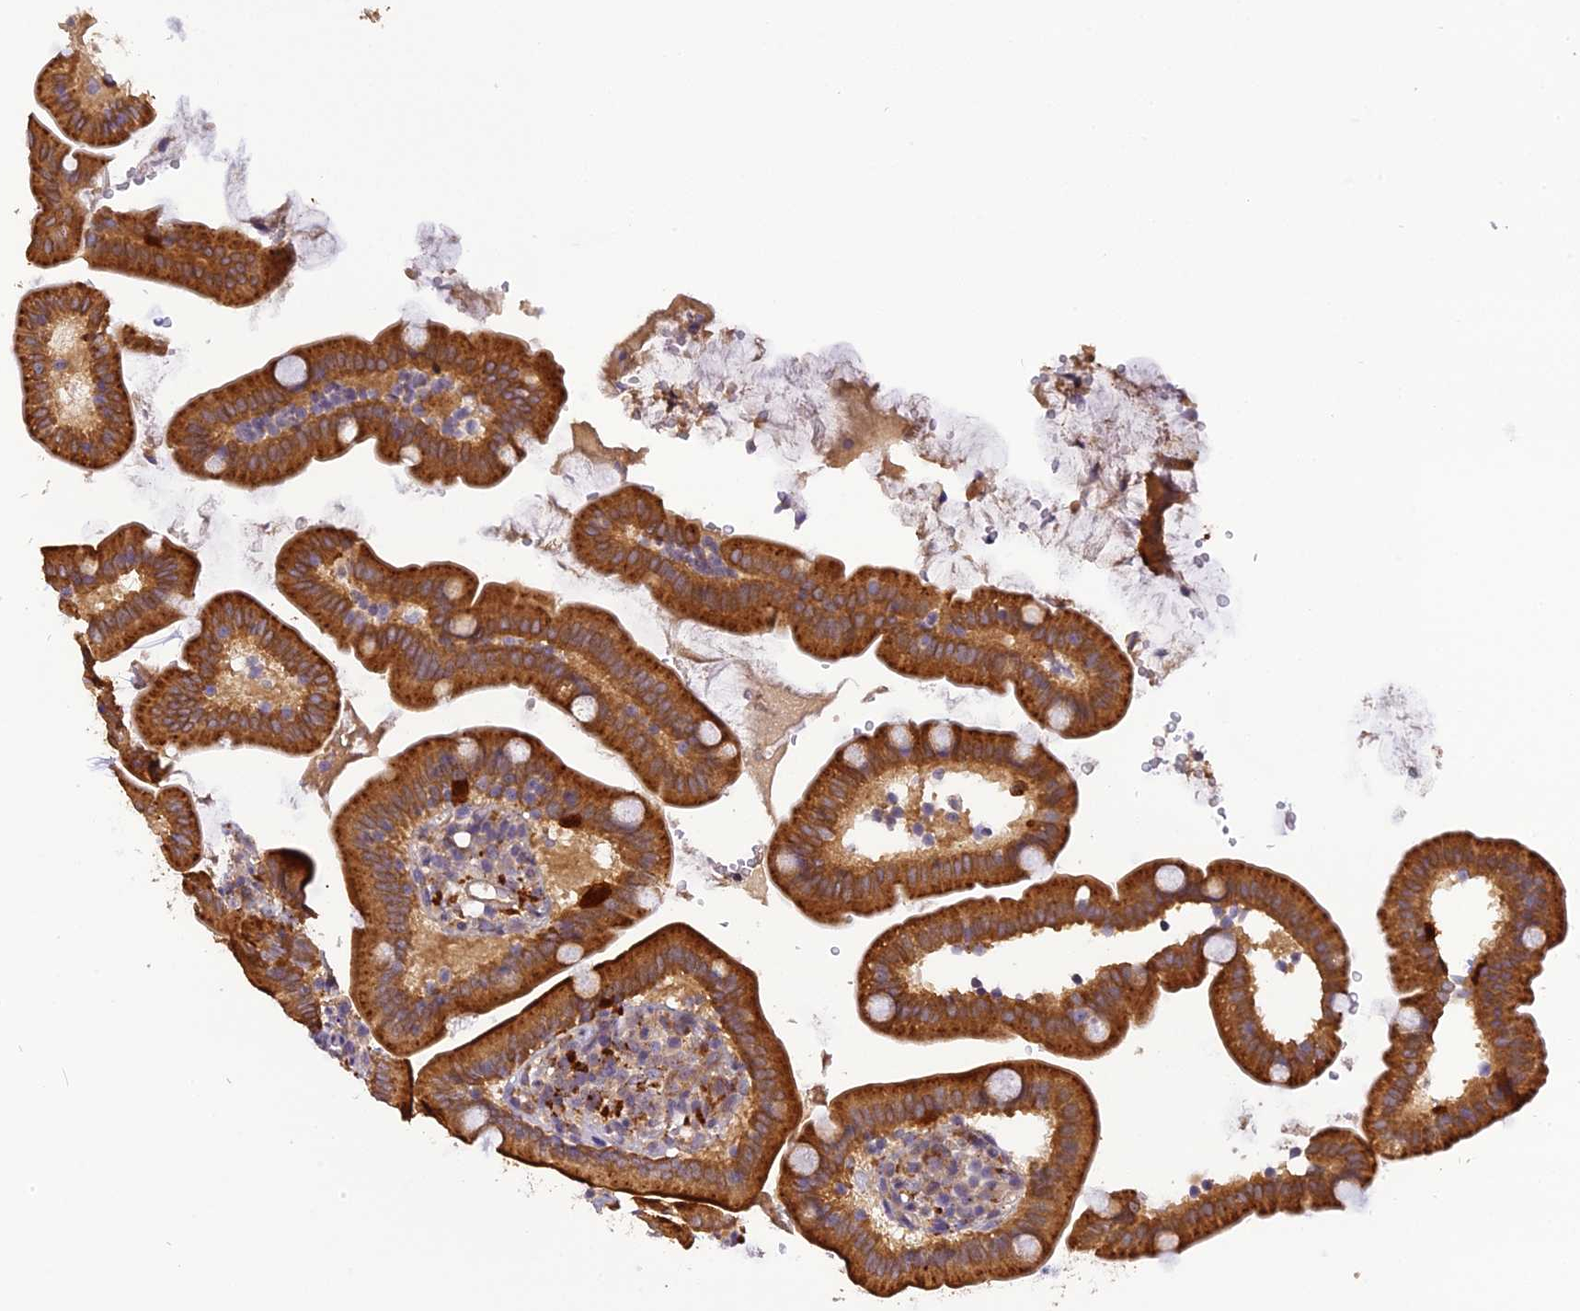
{"staining": {"intensity": "strong", "quantity": "25%-75%", "location": "cytoplasmic/membranous"}, "tissue": "duodenum", "cell_type": "Glandular cells", "image_type": "normal", "snomed": [{"axis": "morphology", "description": "Normal tissue, NOS"}, {"axis": "topography", "description": "Duodenum"}], "caption": "Immunohistochemistry micrograph of unremarkable duodenum stained for a protein (brown), which demonstrates high levels of strong cytoplasmic/membranous positivity in about 25%-75% of glandular cells.", "gene": "FNIP2", "patient": {"sex": "female", "age": 67}}